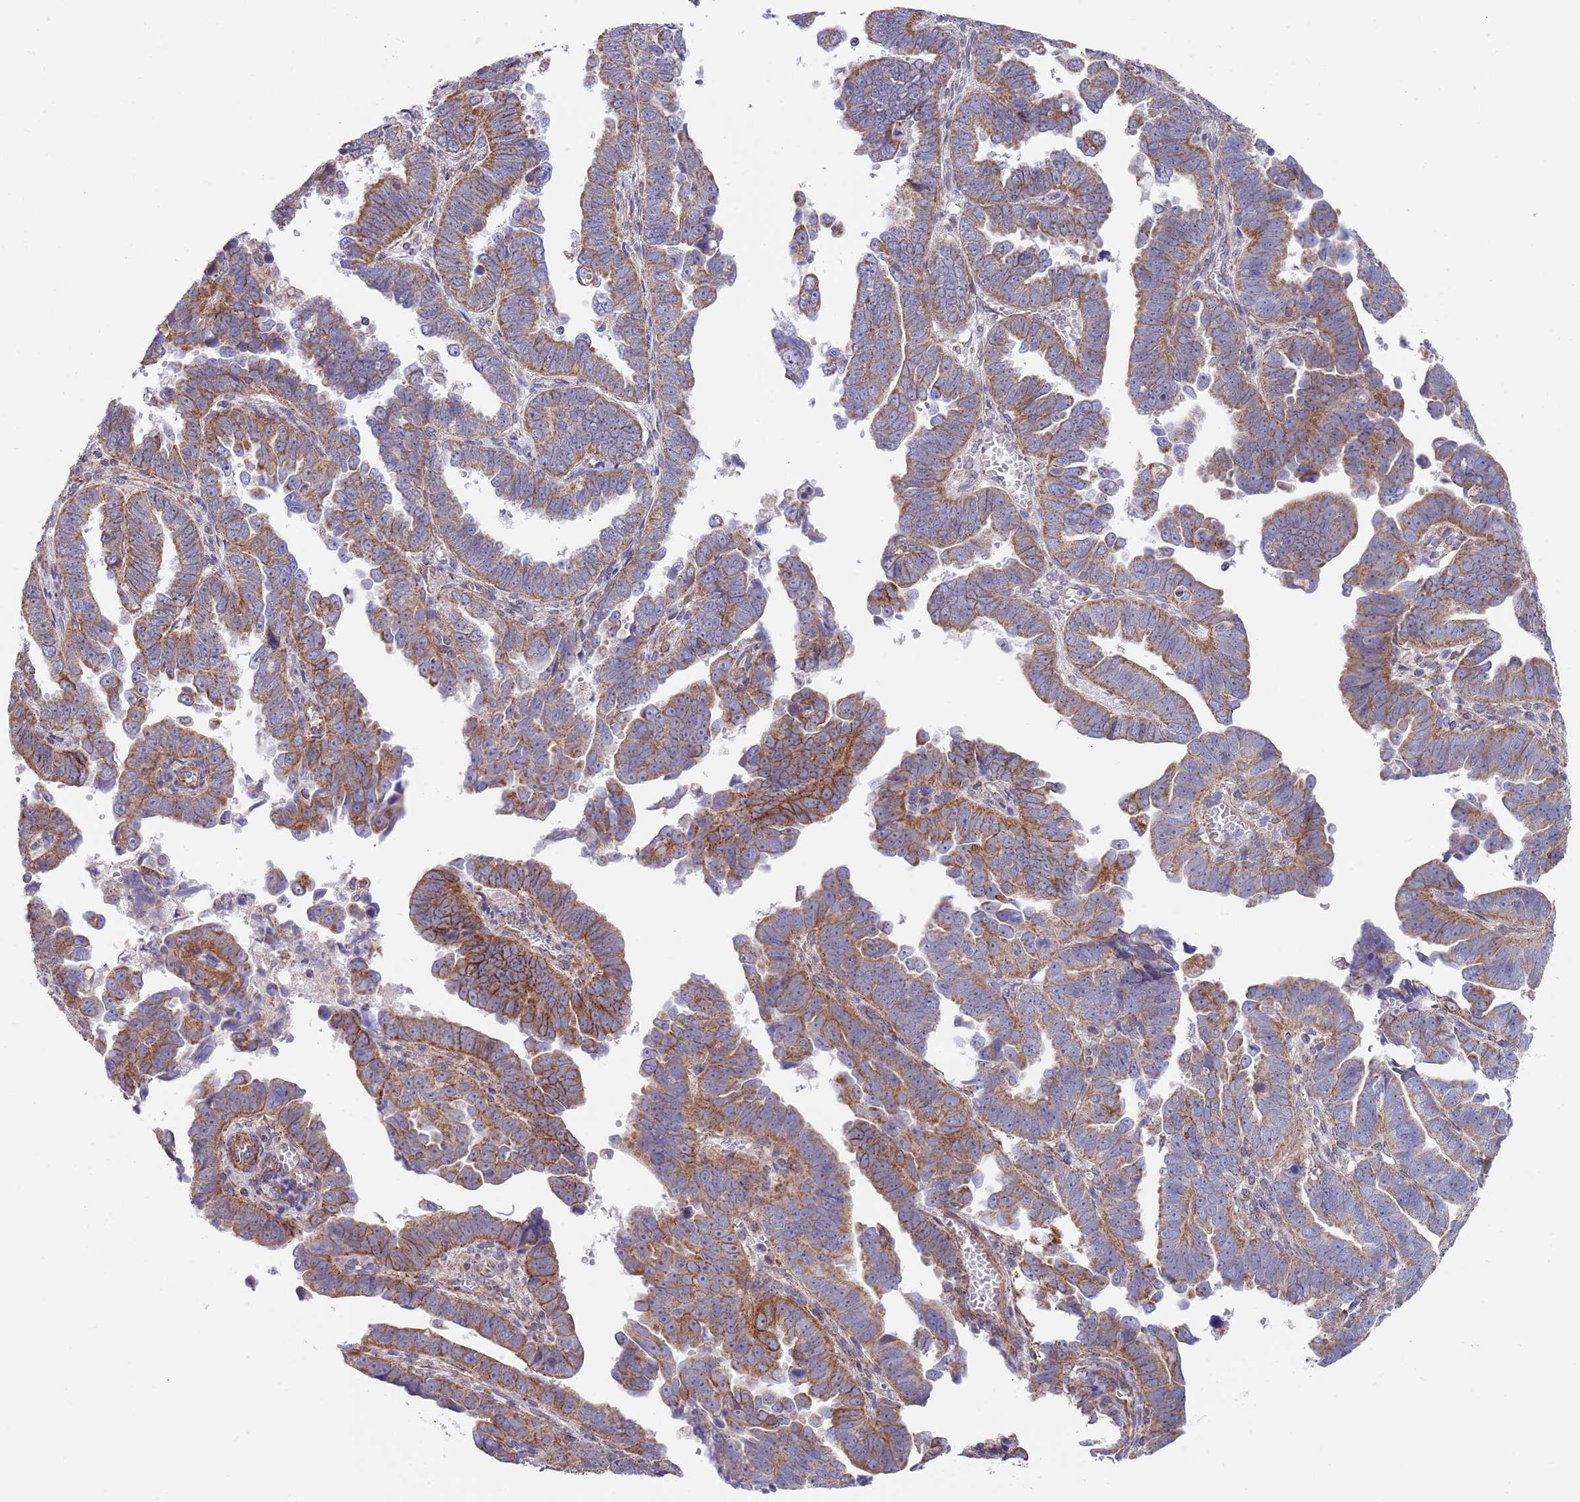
{"staining": {"intensity": "moderate", "quantity": ">75%", "location": "cytoplasmic/membranous"}, "tissue": "endometrial cancer", "cell_type": "Tumor cells", "image_type": "cancer", "snomed": [{"axis": "morphology", "description": "Adenocarcinoma, NOS"}, {"axis": "topography", "description": "Endometrium"}], "caption": "This is a histology image of IHC staining of endometrial cancer (adenocarcinoma), which shows moderate positivity in the cytoplasmic/membranous of tumor cells.", "gene": "PWWP3A", "patient": {"sex": "female", "age": 75}}